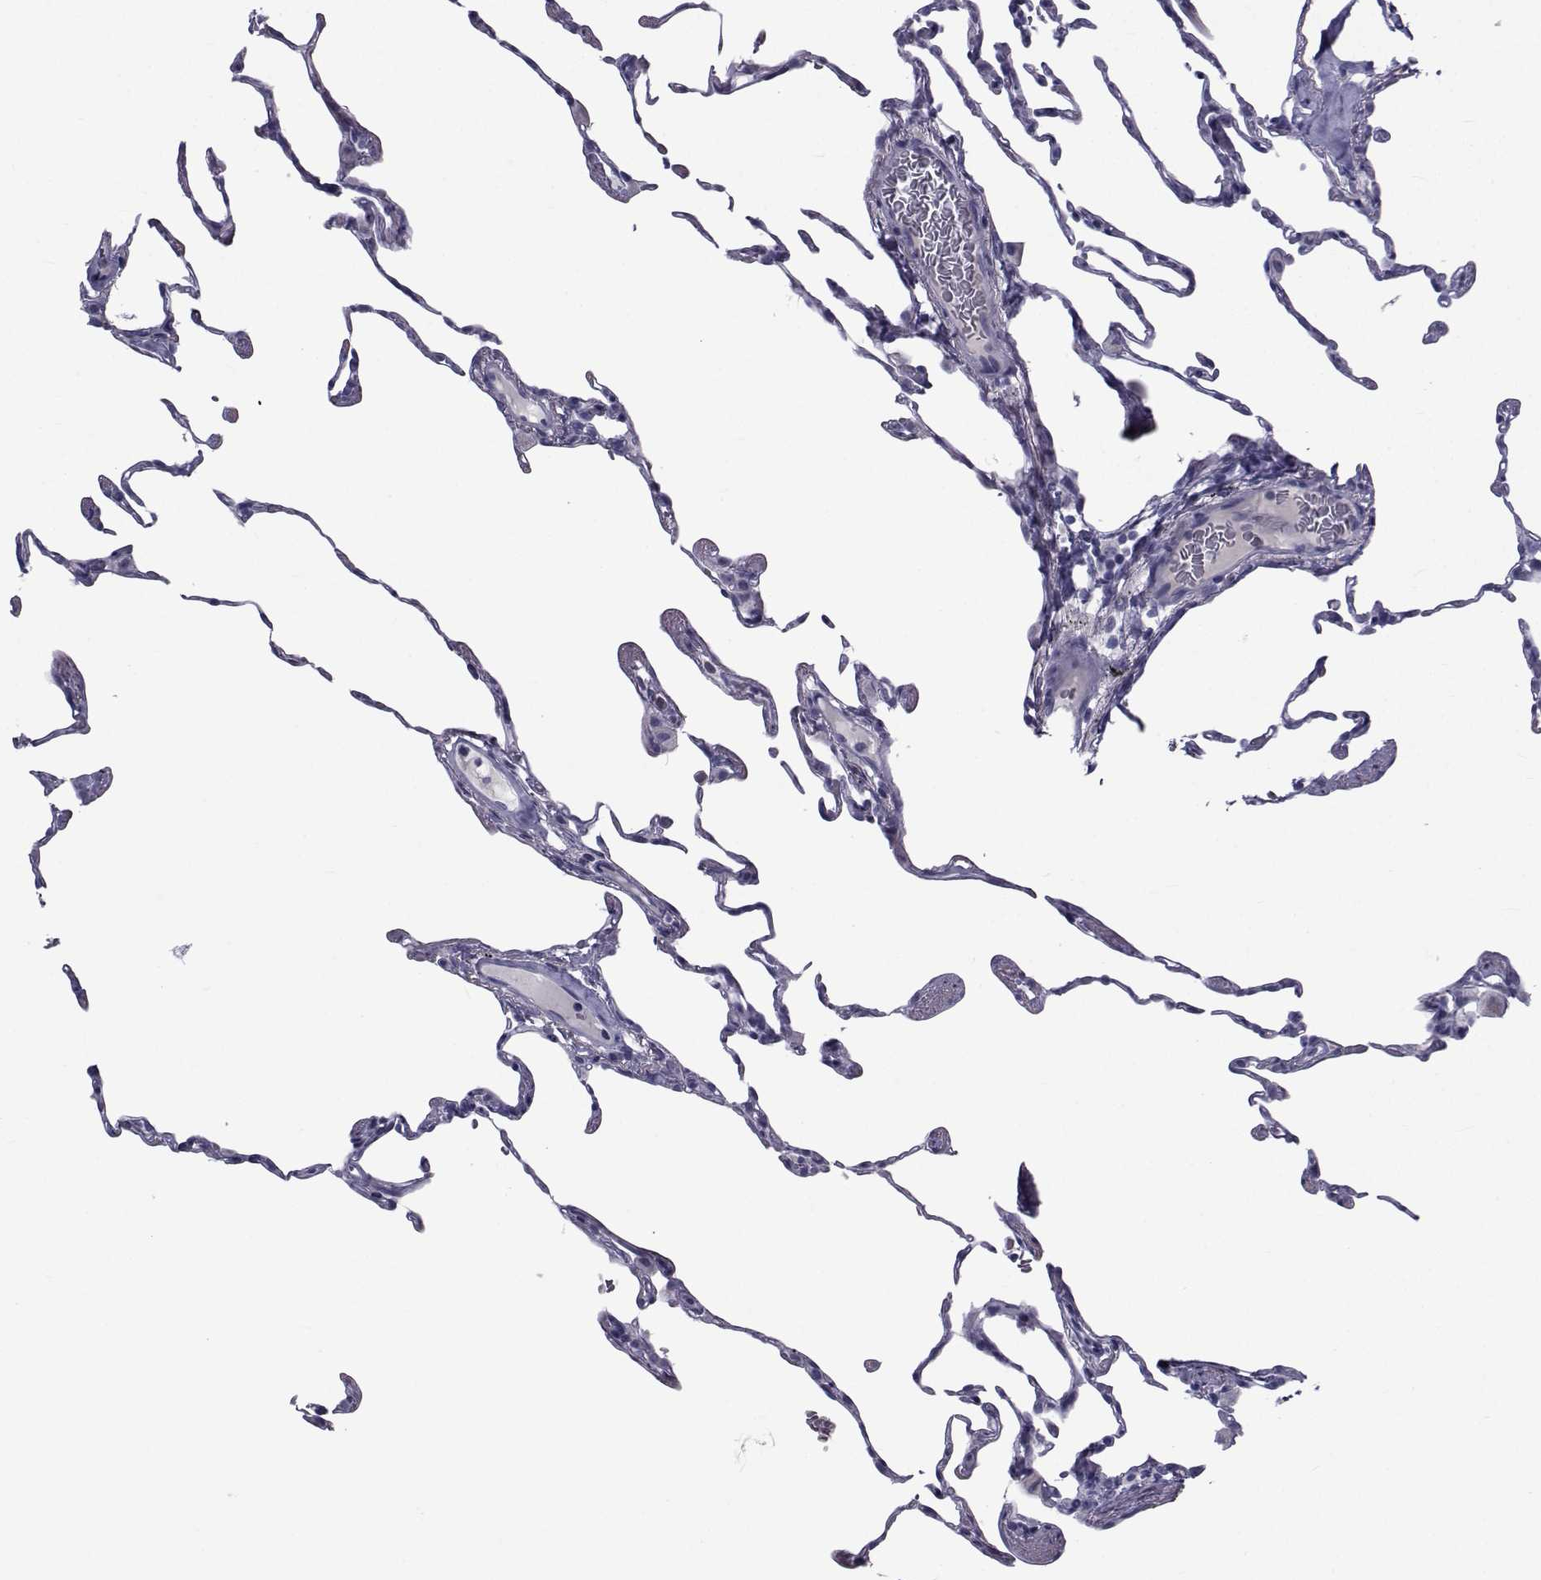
{"staining": {"intensity": "negative", "quantity": "none", "location": "none"}, "tissue": "lung", "cell_type": "Alveolar cells", "image_type": "normal", "snomed": [{"axis": "morphology", "description": "Normal tissue, NOS"}, {"axis": "topography", "description": "Lung"}], "caption": "An immunohistochemistry (IHC) photomicrograph of normal lung is shown. There is no staining in alveolar cells of lung.", "gene": "FDXR", "patient": {"sex": "female", "age": 57}}